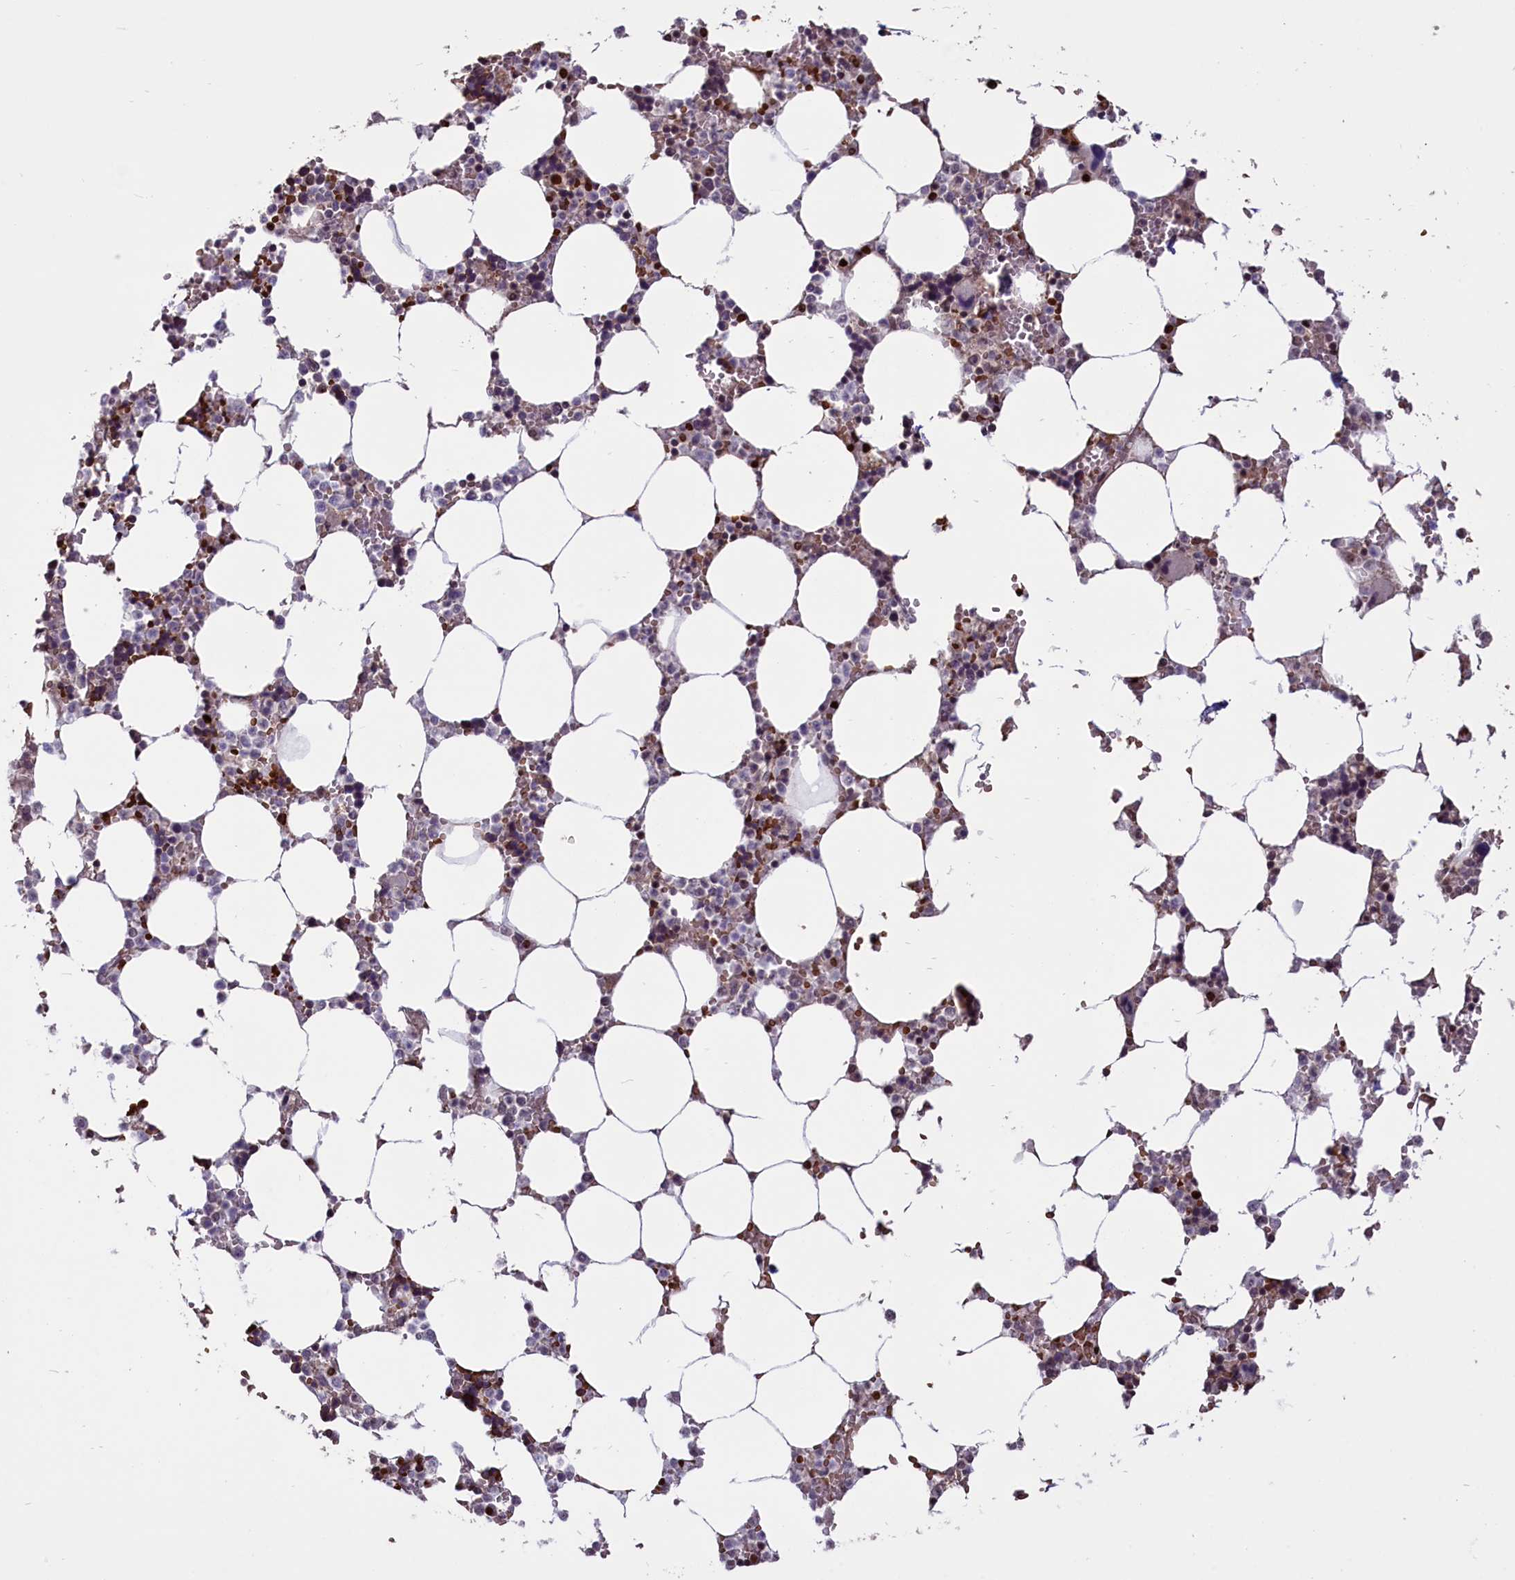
{"staining": {"intensity": "strong", "quantity": "<25%", "location": "nuclear"}, "tissue": "bone marrow", "cell_type": "Hematopoietic cells", "image_type": "normal", "snomed": [{"axis": "morphology", "description": "Normal tissue, NOS"}, {"axis": "topography", "description": "Bone marrow"}], "caption": "Immunohistochemistry (IHC) photomicrograph of benign bone marrow: human bone marrow stained using immunohistochemistry demonstrates medium levels of strong protein expression localized specifically in the nuclear of hematopoietic cells, appearing as a nuclear brown color.", "gene": "SHFL", "patient": {"sex": "male", "age": 64}}